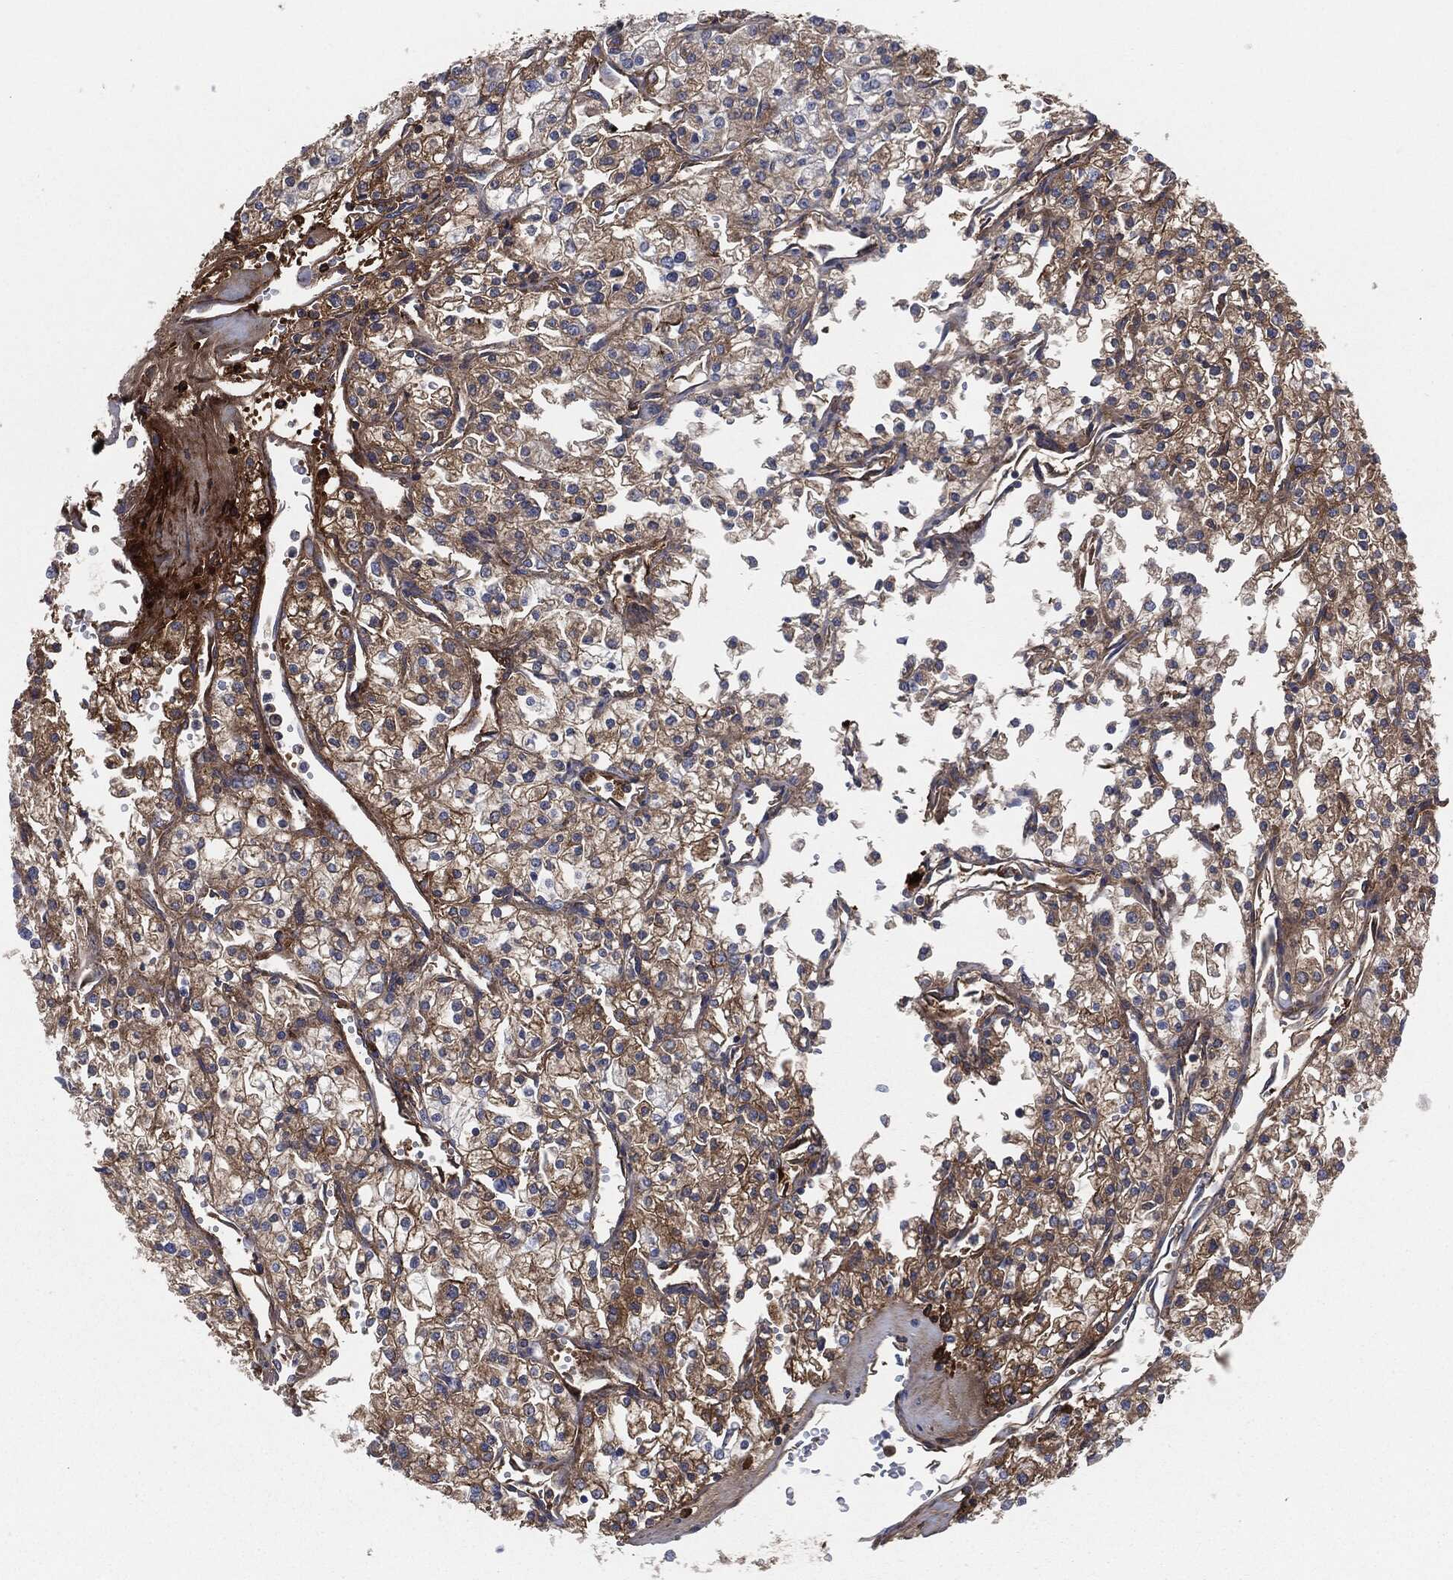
{"staining": {"intensity": "moderate", "quantity": "25%-75%", "location": "cytoplasmic/membranous"}, "tissue": "renal cancer", "cell_type": "Tumor cells", "image_type": "cancer", "snomed": [{"axis": "morphology", "description": "Adenocarcinoma, NOS"}, {"axis": "topography", "description": "Kidney"}], "caption": "Renal adenocarcinoma stained with IHC displays moderate cytoplasmic/membranous expression in about 25%-75% of tumor cells.", "gene": "APOB", "patient": {"sex": "male", "age": 80}}